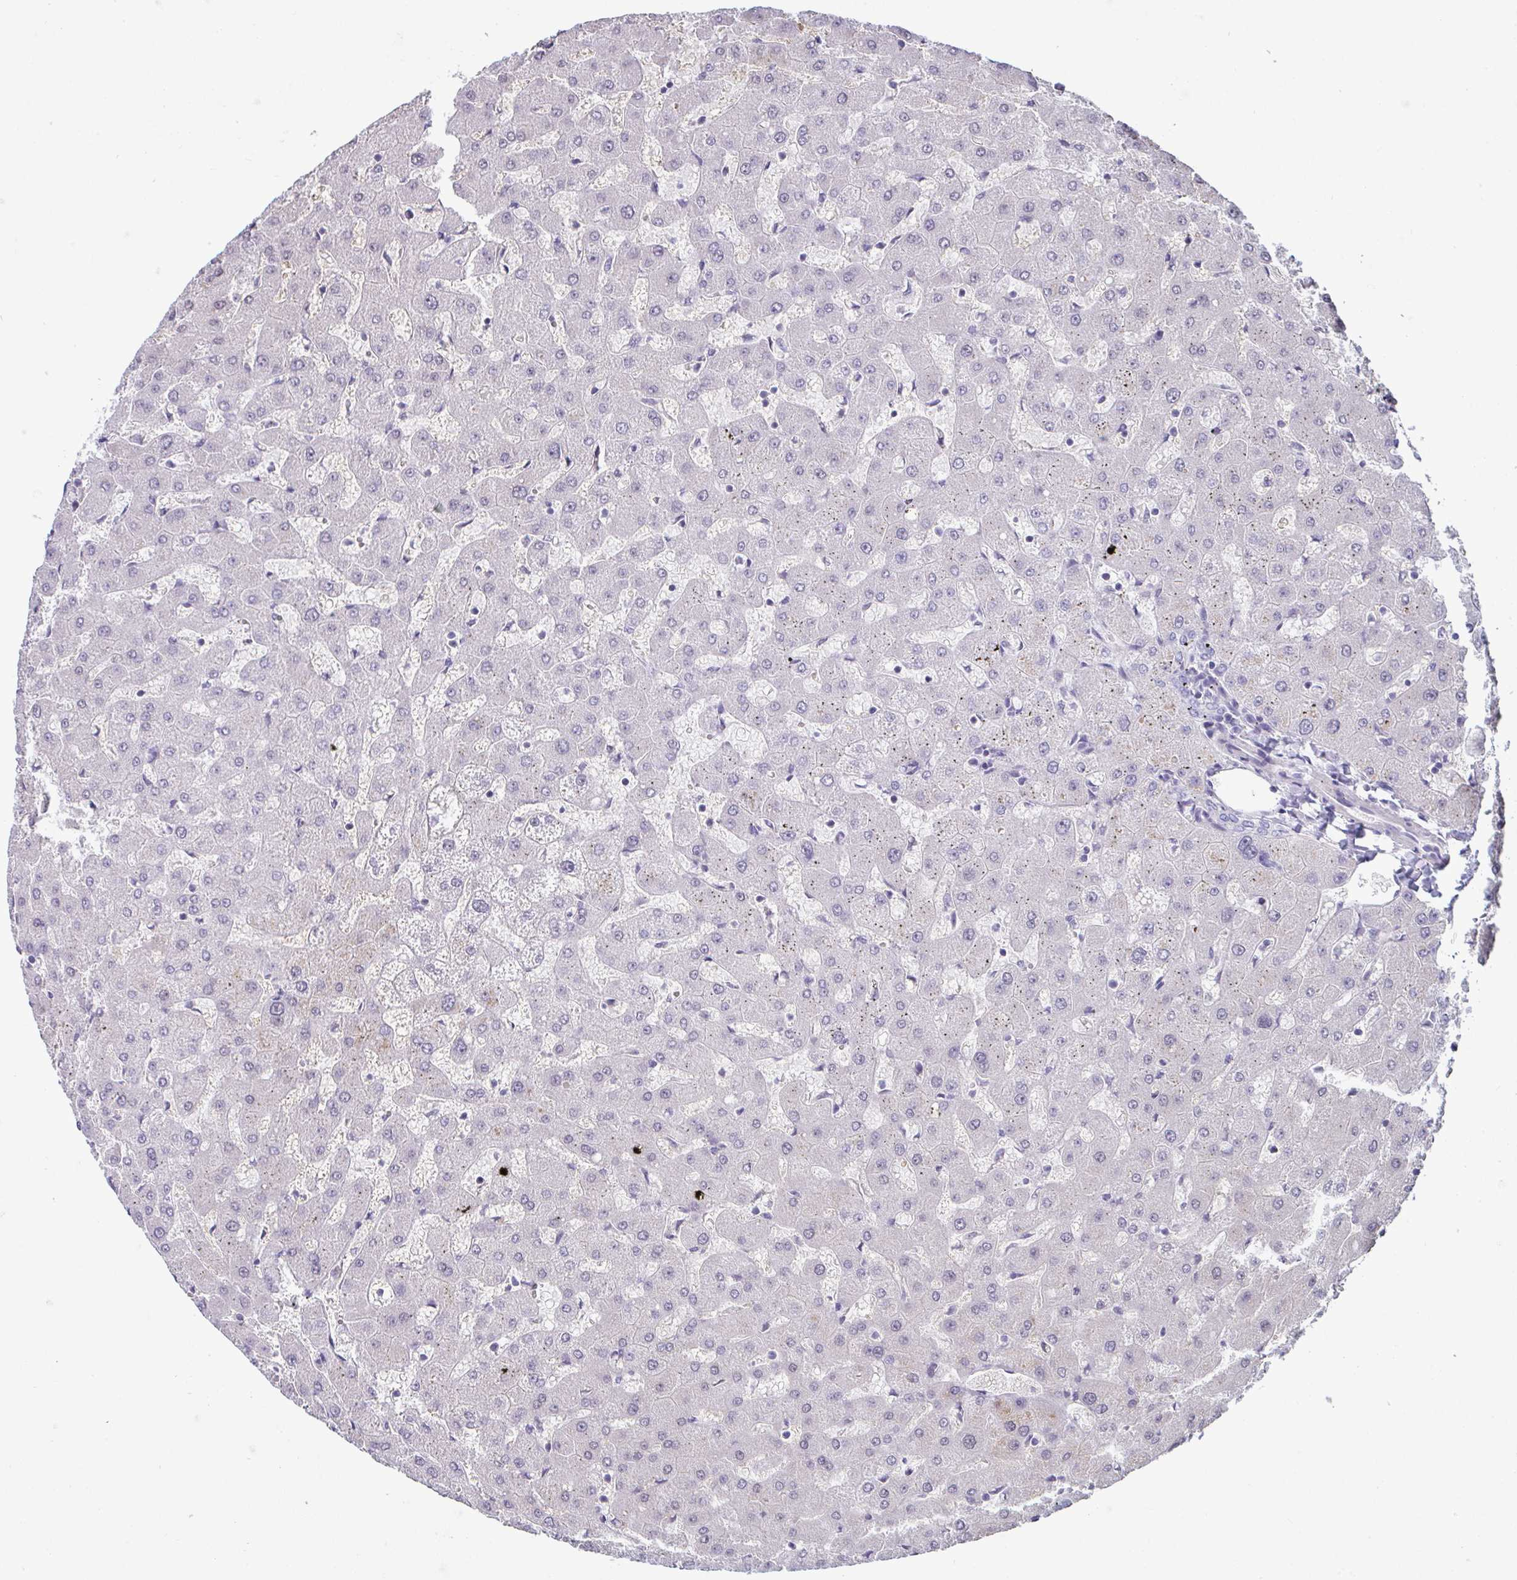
{"staining": {"intensity": "negative", "quantity": "none", "location": "none"}, "tissue": "liver", "cell_type": "Cholangiocytes", "image_type": "normal", "snomed": [{"axis": "morphology", "description": "Normal tissue, NOS"}, {"axis": "topography", "description": "Liver"}], "caption": "Immunohistochemistry histopathology image of unremarkable liver stained for a protein (brown), which displays no expression in cholangiocytes.", "gene": "USP35", "patient": {"sex": "female", "age": 63}}